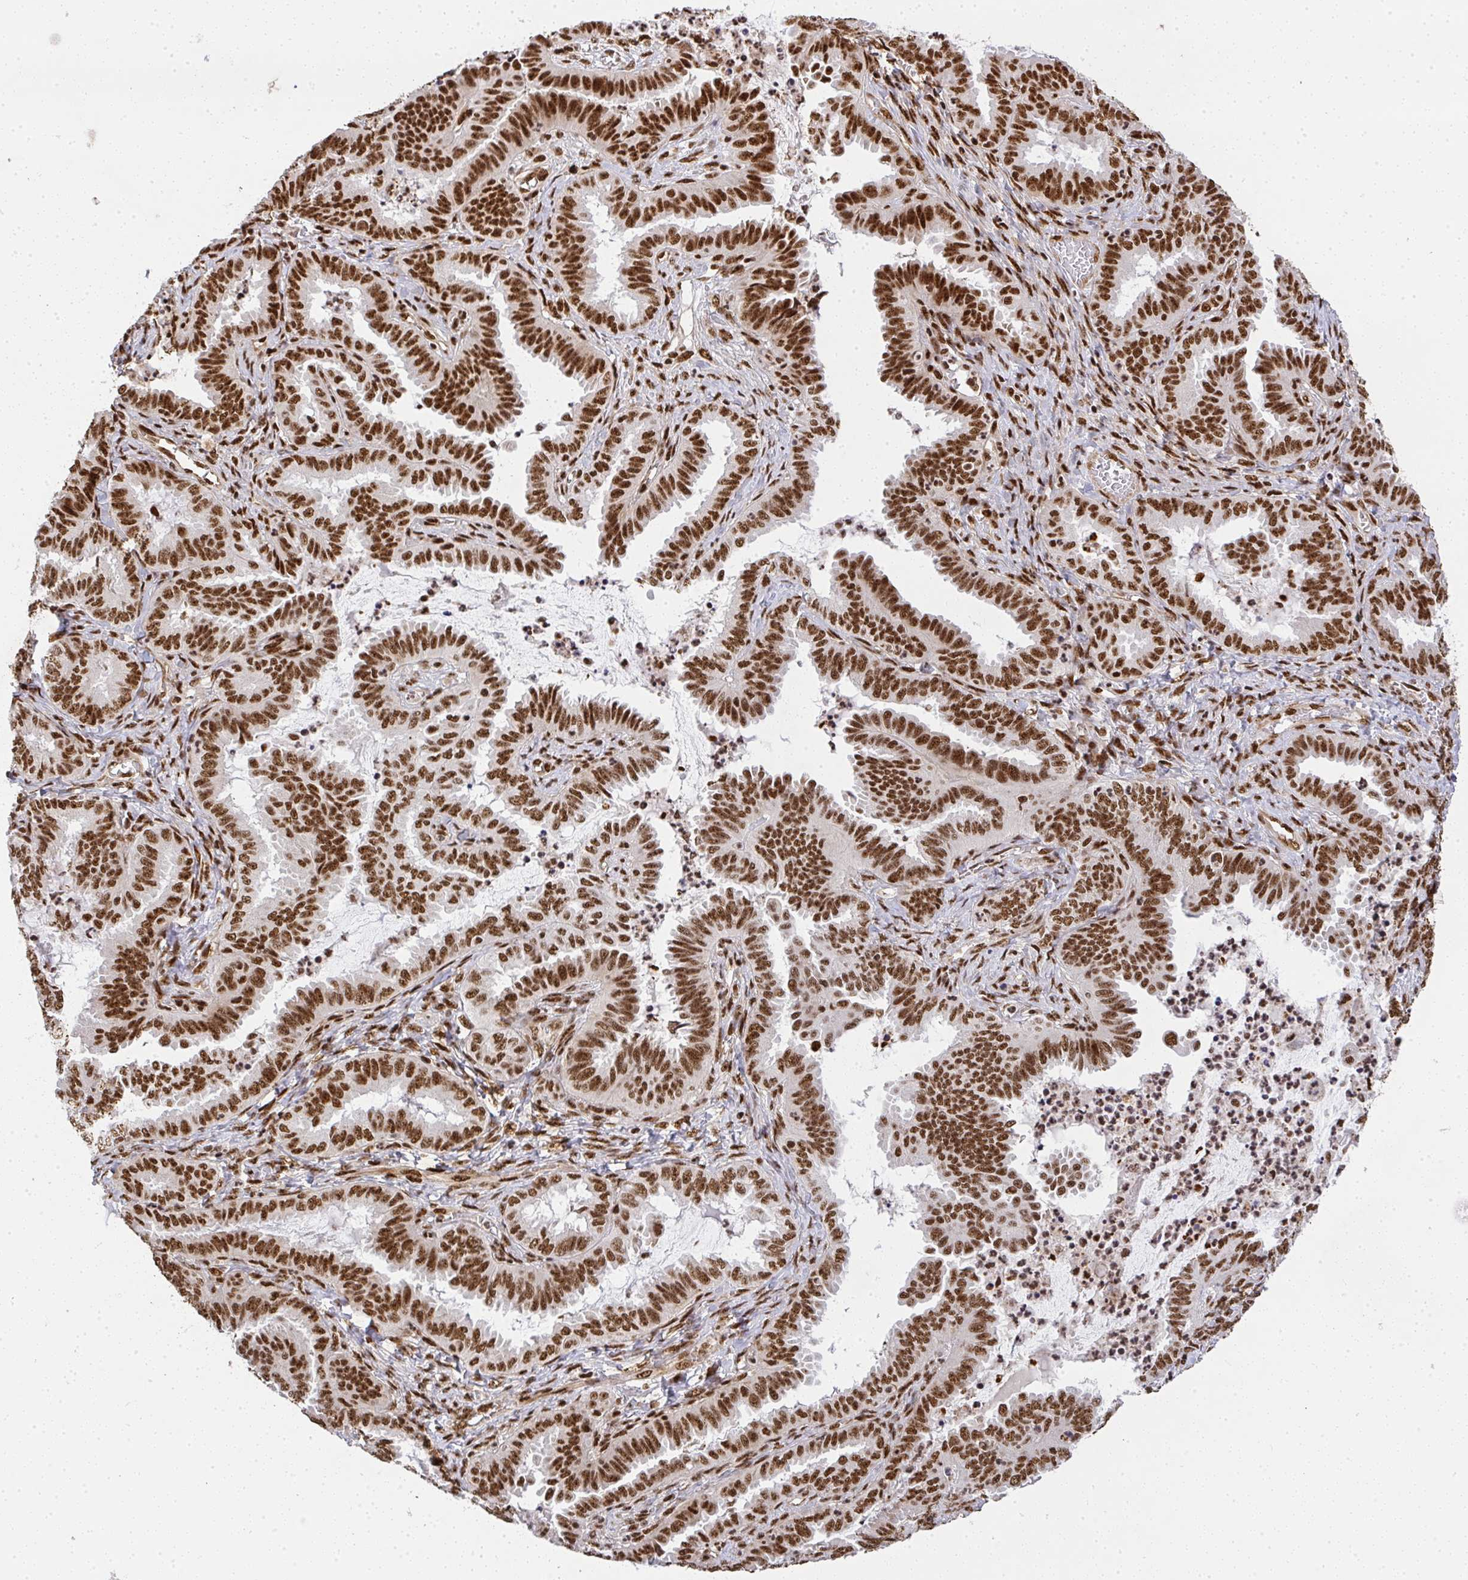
{"staining": {"intensity": "strong", "quantity": ">75%", "location": "nuclear"}, "tissue": "ovarian cancer", "cell_type": "Tumor cells", "image_type": "cancer", "snomed": [{"axis": "morphology", "description": "Carcinoma, endometroid"}, {"axis": "topography", "description": "Ovary"}], "caption": "This histopathology image reveals IHC staining of human ovarian endometroid carcinoma, with high strong nuclear positivity in about >75% of tumor cells.", "gene": "U2AF1", "patient": {"sex": "female", "age": 70}}